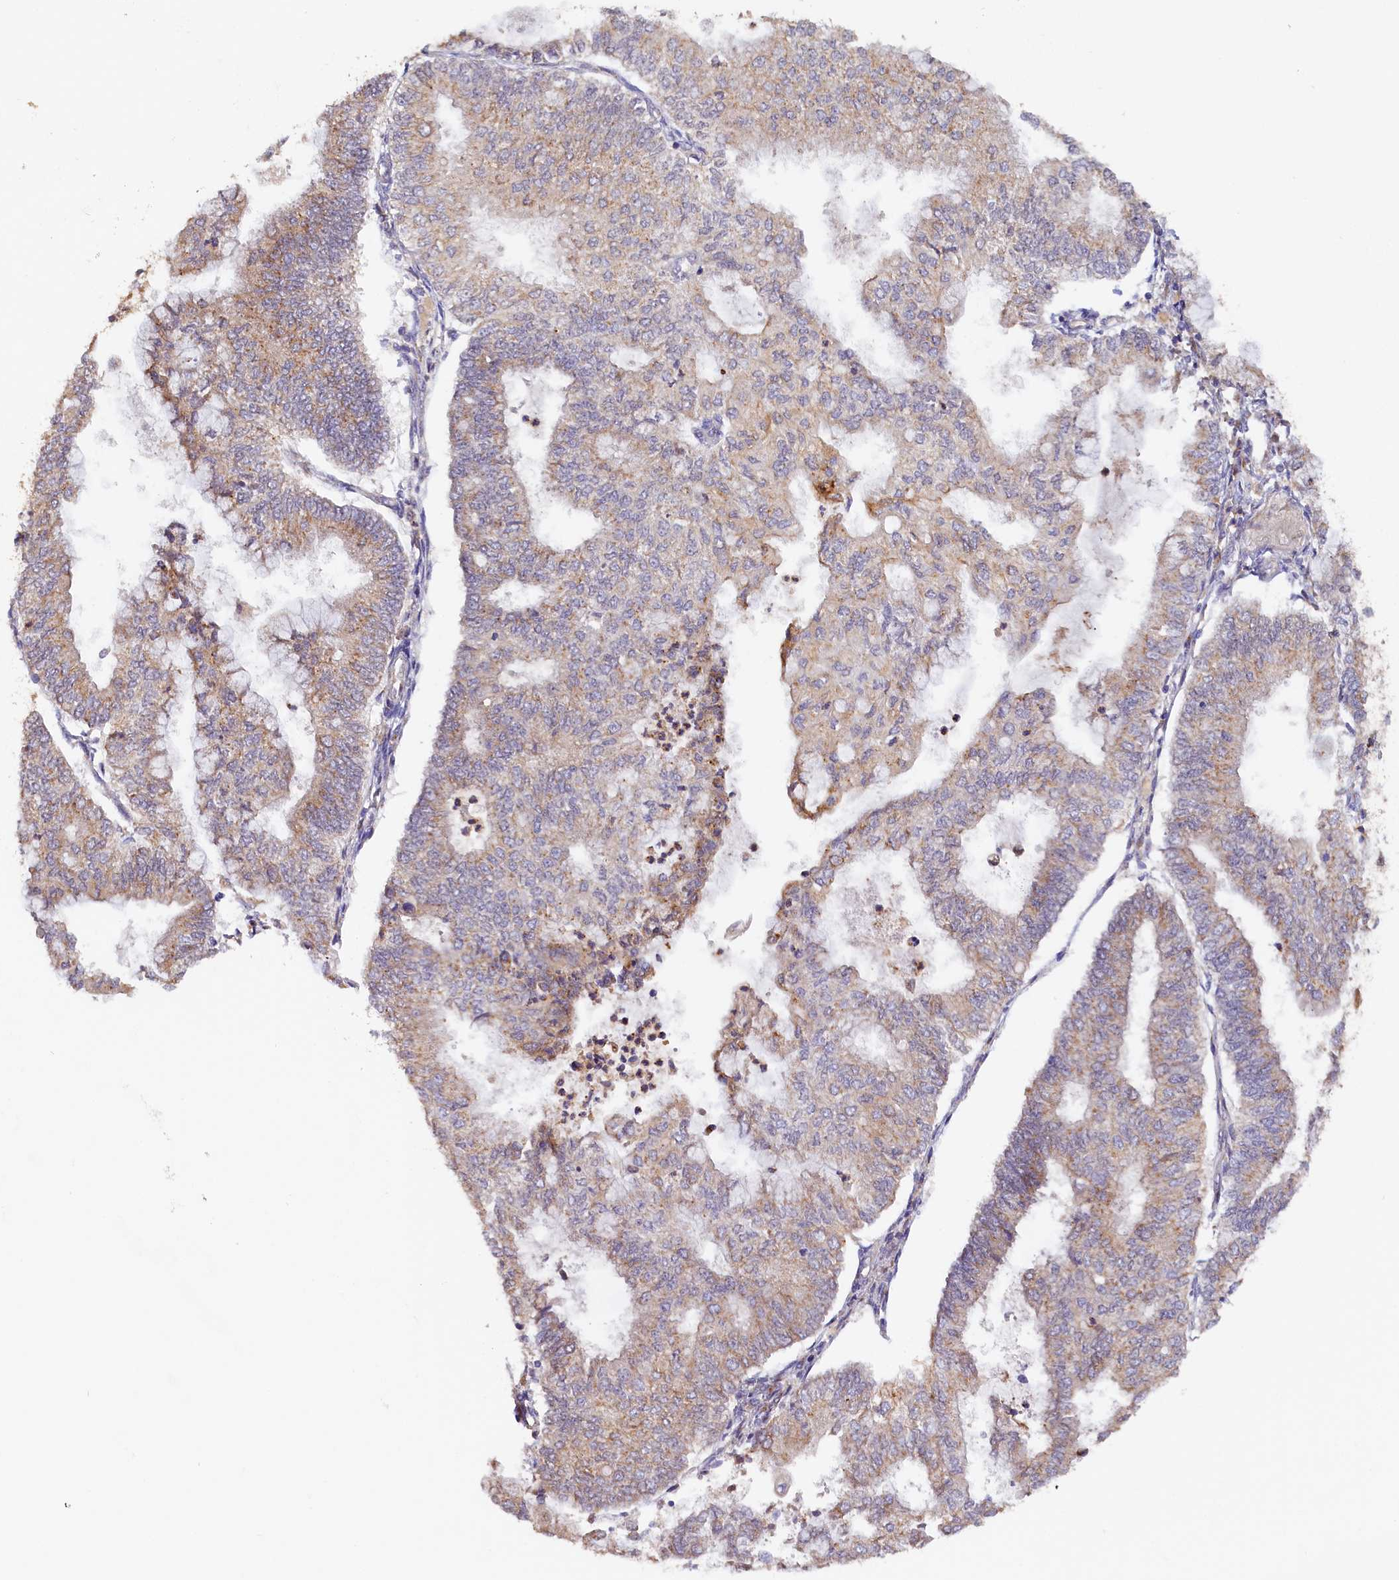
{"staining": {"intensity": "weak", "quantity": ">75%", "location": "cytoplasmic/membranous"}, "tissue": "endometrial cancer", "cell_type": "Tumor cells", "image_type": "cancer", "snomed": [{"axis": "morphology", "description": "Adenocarcinoma, NOS"}, {"axis": "topography", "description": "Endometrium"}], "caption": "Immunohistochemical staining of human adenocarcinoma (endometrial) displays weak cytoplasmic/membranous protein positivity in approximately >75% of tumor cells.", "gene": "TANGO6", "patient": {"sex": "female", "age": 59}}